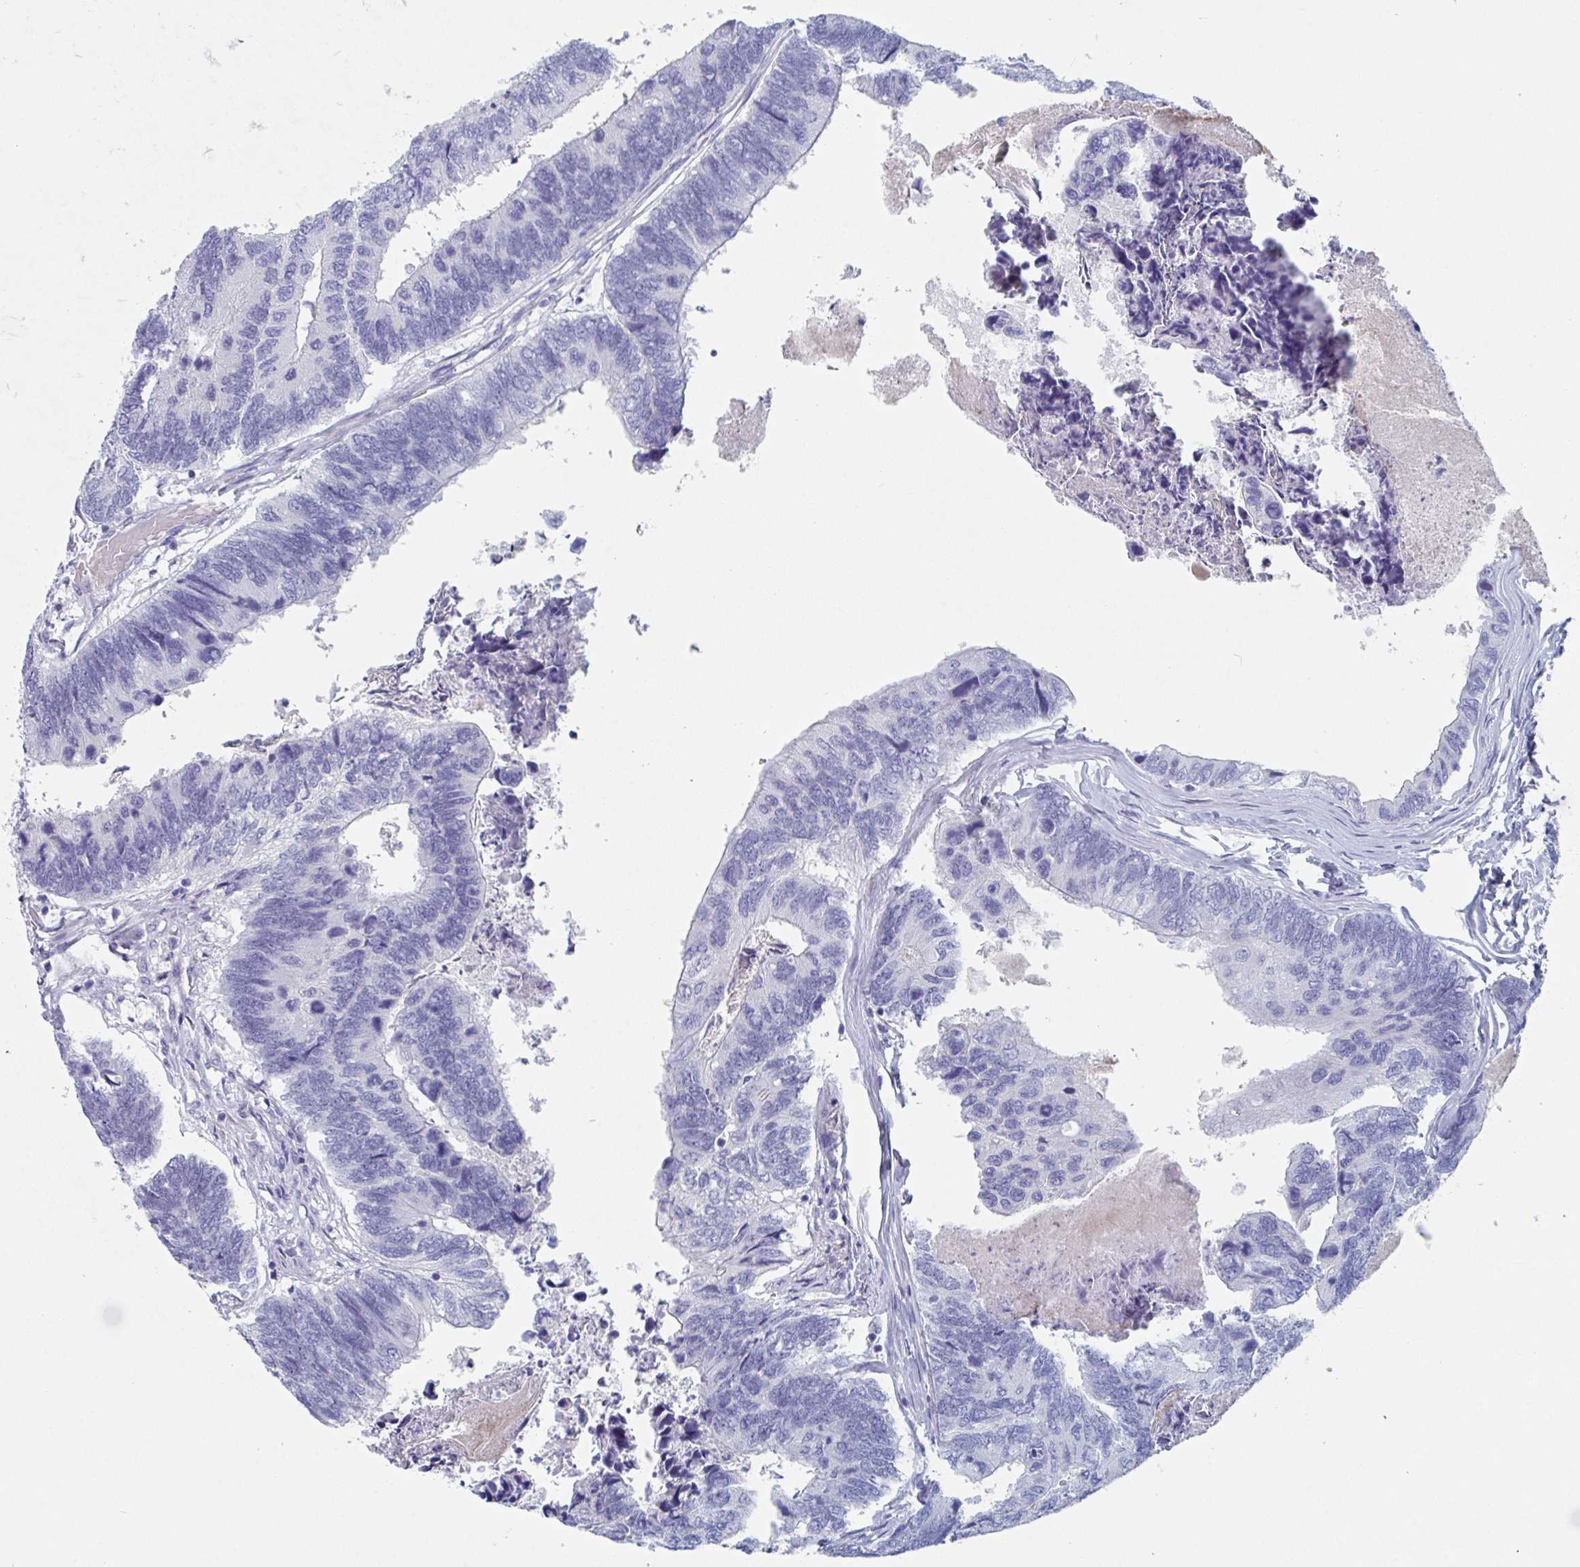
{"staining": {"intensity": "negative", "quantity": "none", "location": "none"}, "tissue": "colorectal cancer", "cell_type": "Tumor cells", "image_type": "cancer", "snomed": [{"axis": "morphology", "description": "Adenocarcinoma, NOS"}, {"axis": "topography", "description": "Colon"}], "caption": "Tumor cells show no significant protein staining in colorectal adenocarcinoma. (Stains: DAB immunohistochemistry (IHC) with hematoxylin counter stain, Microscopy: brightfield microscopy at high magnification).", "gene": "NT5C3B", "patient": {"sex": "female", "age": 67}}